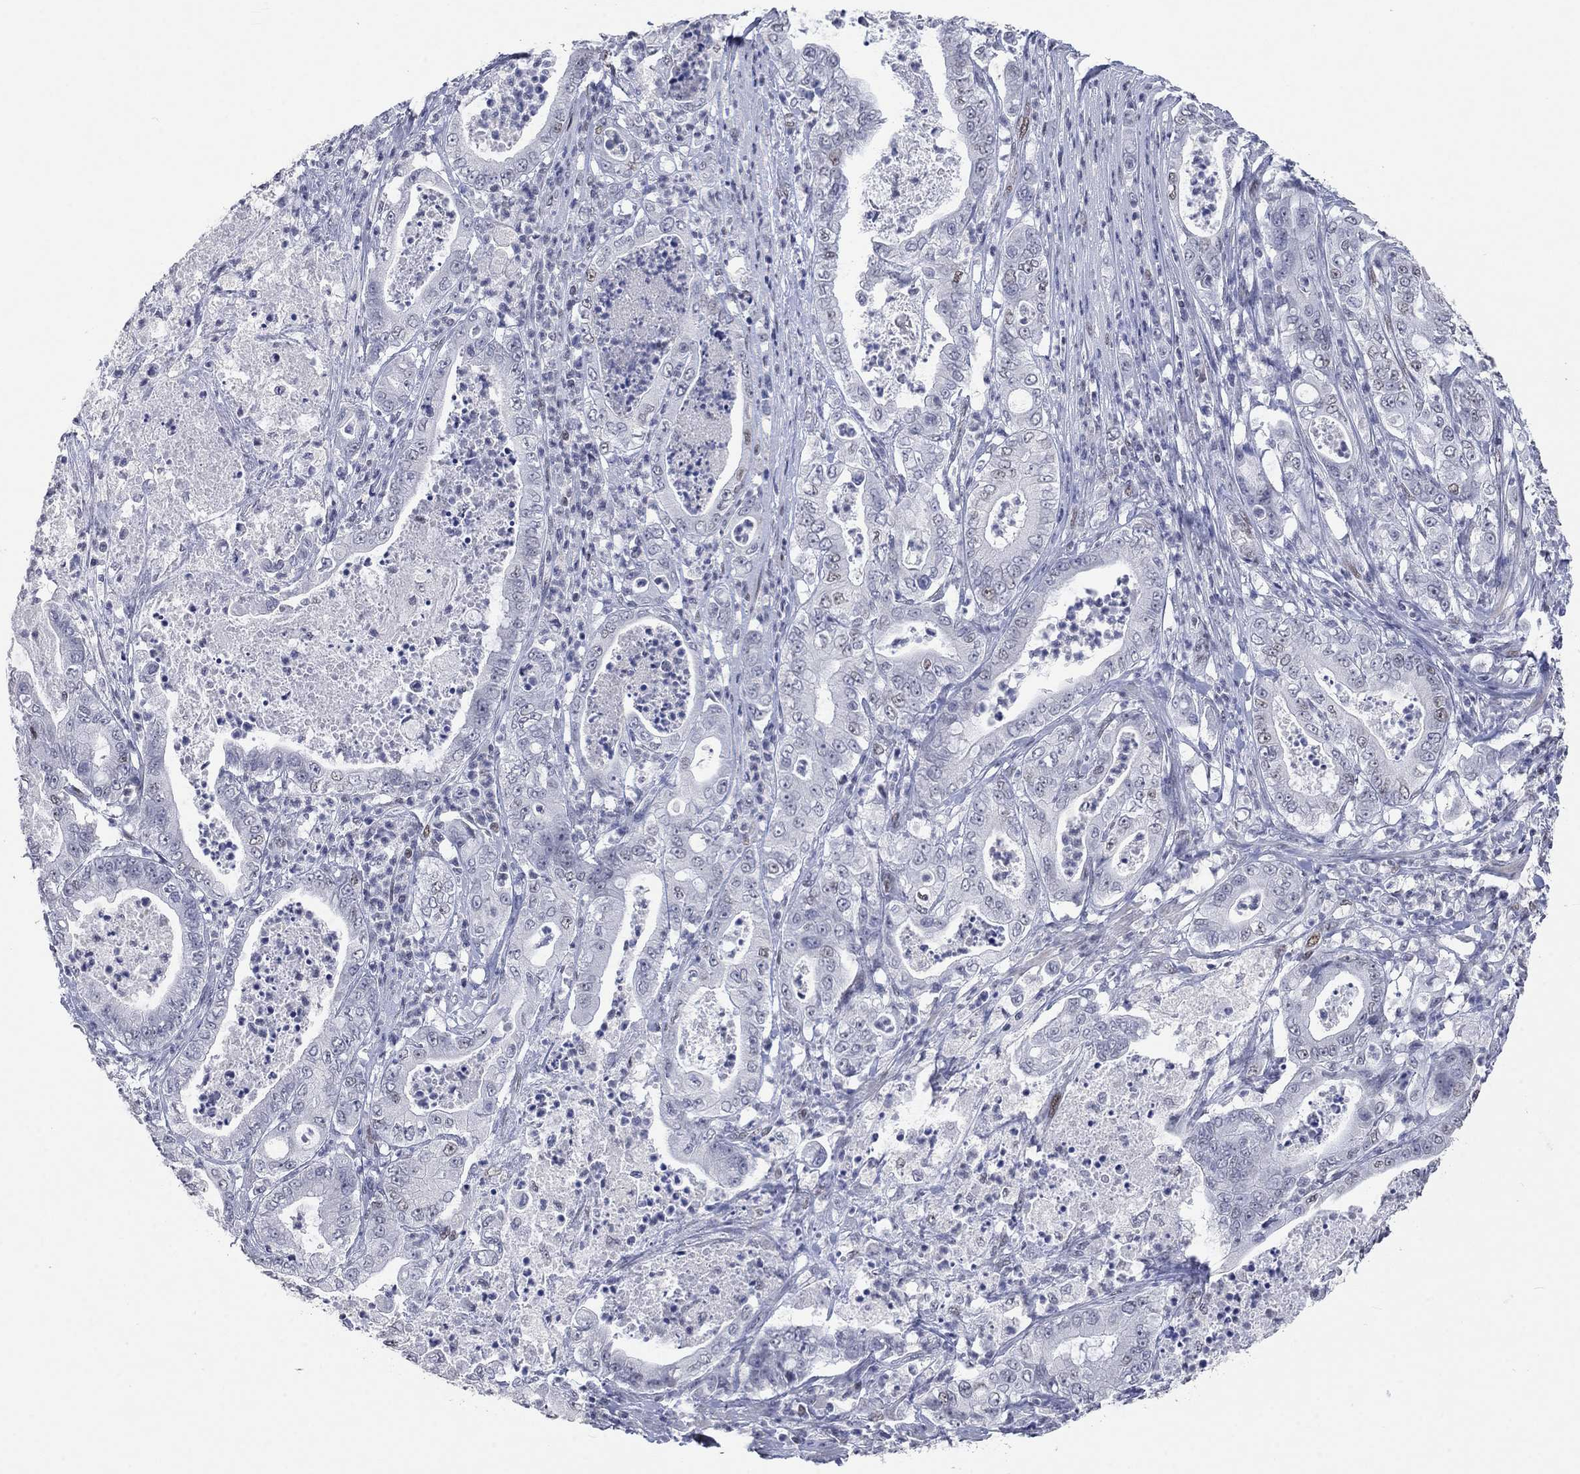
{"staining": {"intensity": "negative", "quantity": "none", "location": "none"}, "tissue": "pancreatic cancer", "cell_type": "Tumor cells", "image_type": "cancer", "snomed": [{"axis": "morphology", "description": "Adenocarcinoma, NOS"}, {"axis": "topography", "description": "Pancreas"}], "caption": "The micrograph demonstrates no significant expression in tumor cells of pancreatic adenocarcinoma. (DAB (3,3'-diaminobenzidine) immunohistochemistry (IHC) with hematoxylin counter stain).", "gene": "HCFC1", "patient": {"sex": "male", "age": 71}}